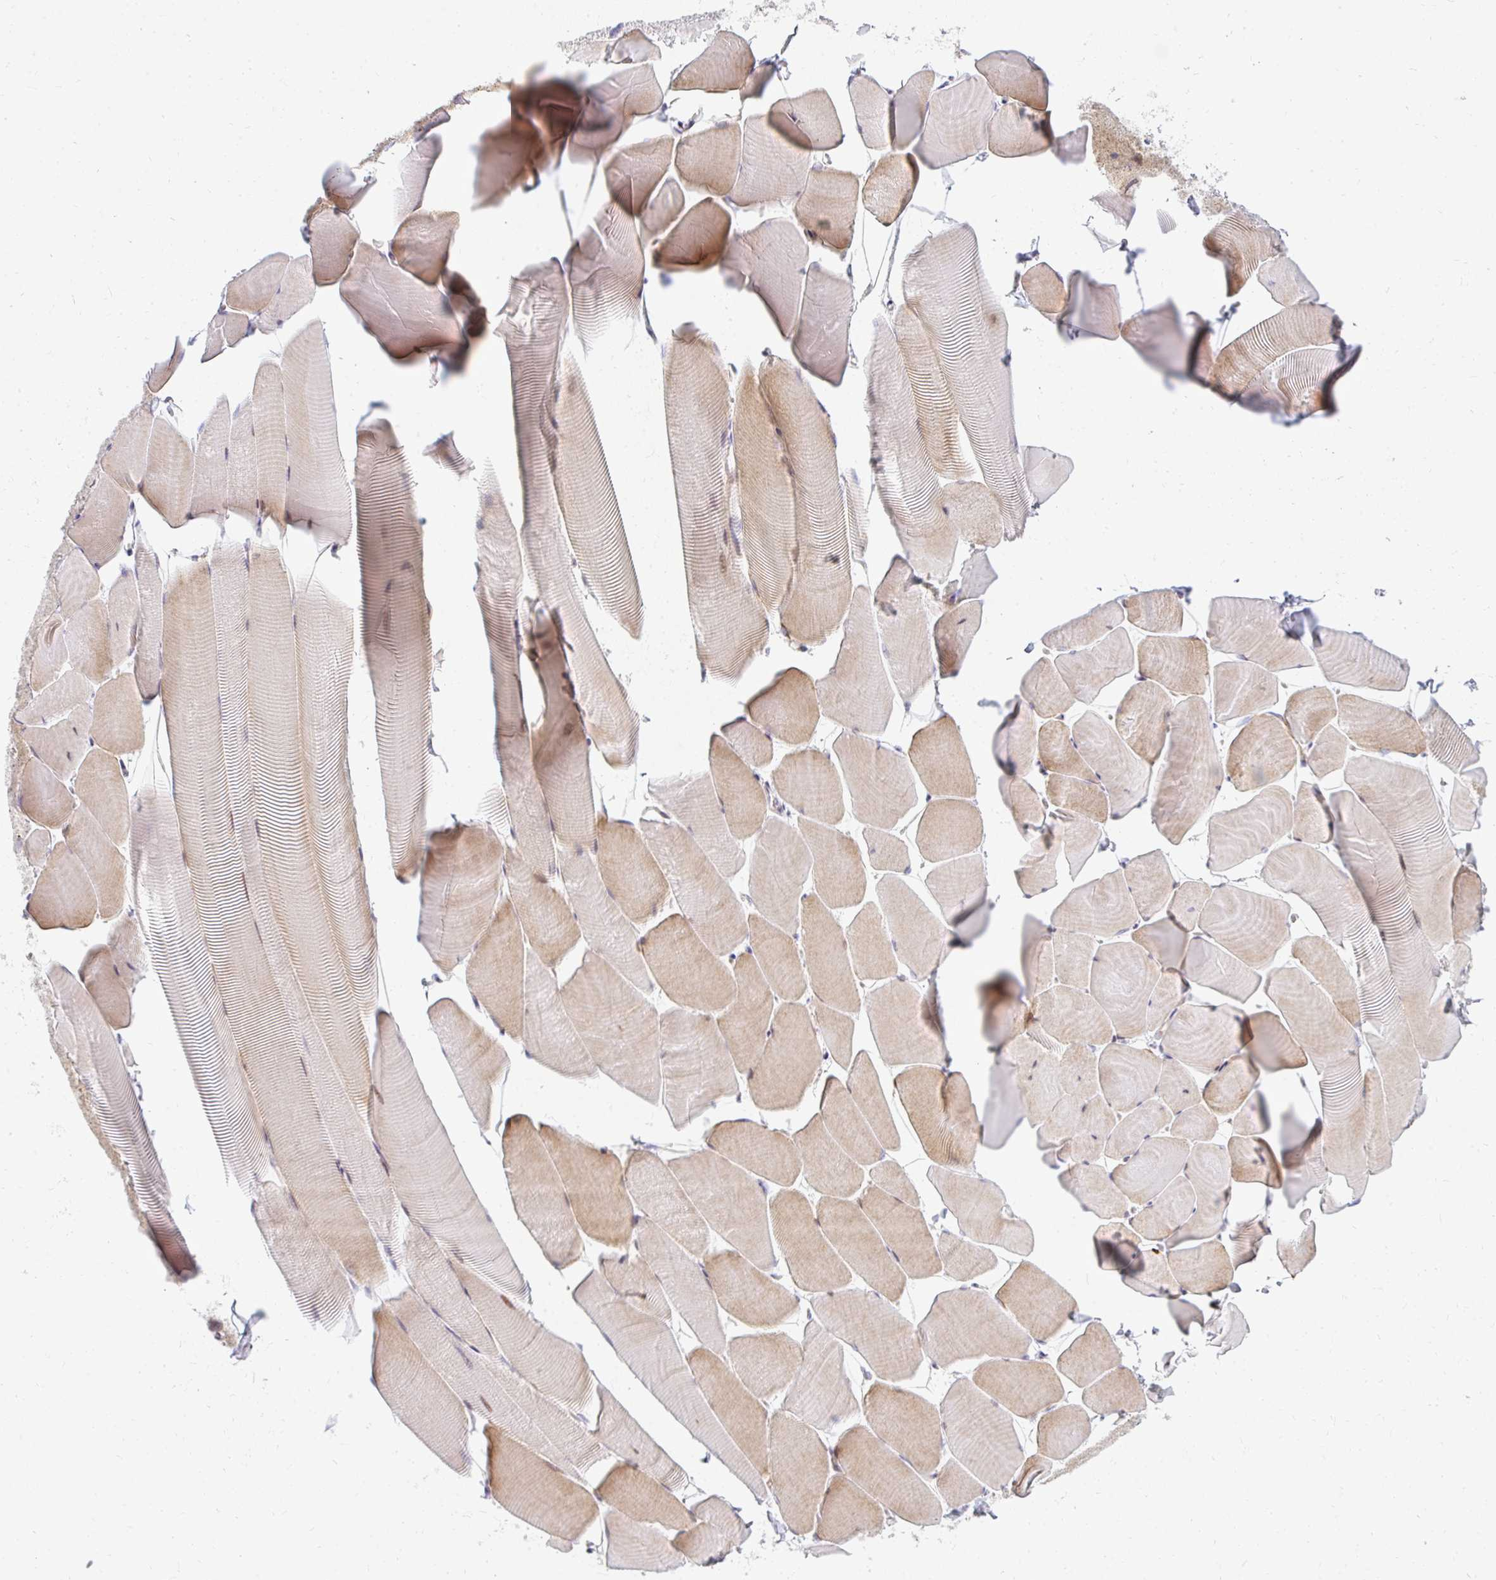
{"staining": {"intensity": "moderate", "quantity": "25%-75%", "location": "cytoplasmic/membranous,nuclear"}, "tissue": "skeletal muscle", "cell_type": "Myocytes", "image_type": "normal", "snomed": [{"axis": "morphology", "description": "Normal tissue, NOS"}, {"axis": "topography", "description": "Skeletal muscle"}], "caption": "A brown stain labels moderate cytoplasmic/membranous,nuclear positivity of a protein in myocytes of unremarkable skeletal muscle. The staining was performed using DAB, with brown indicating positive protein expression. Nuclei are stained blue with hematoxylin.", "gene": "PLA2G5", "patient": {"sex": "male", "age": 25}}